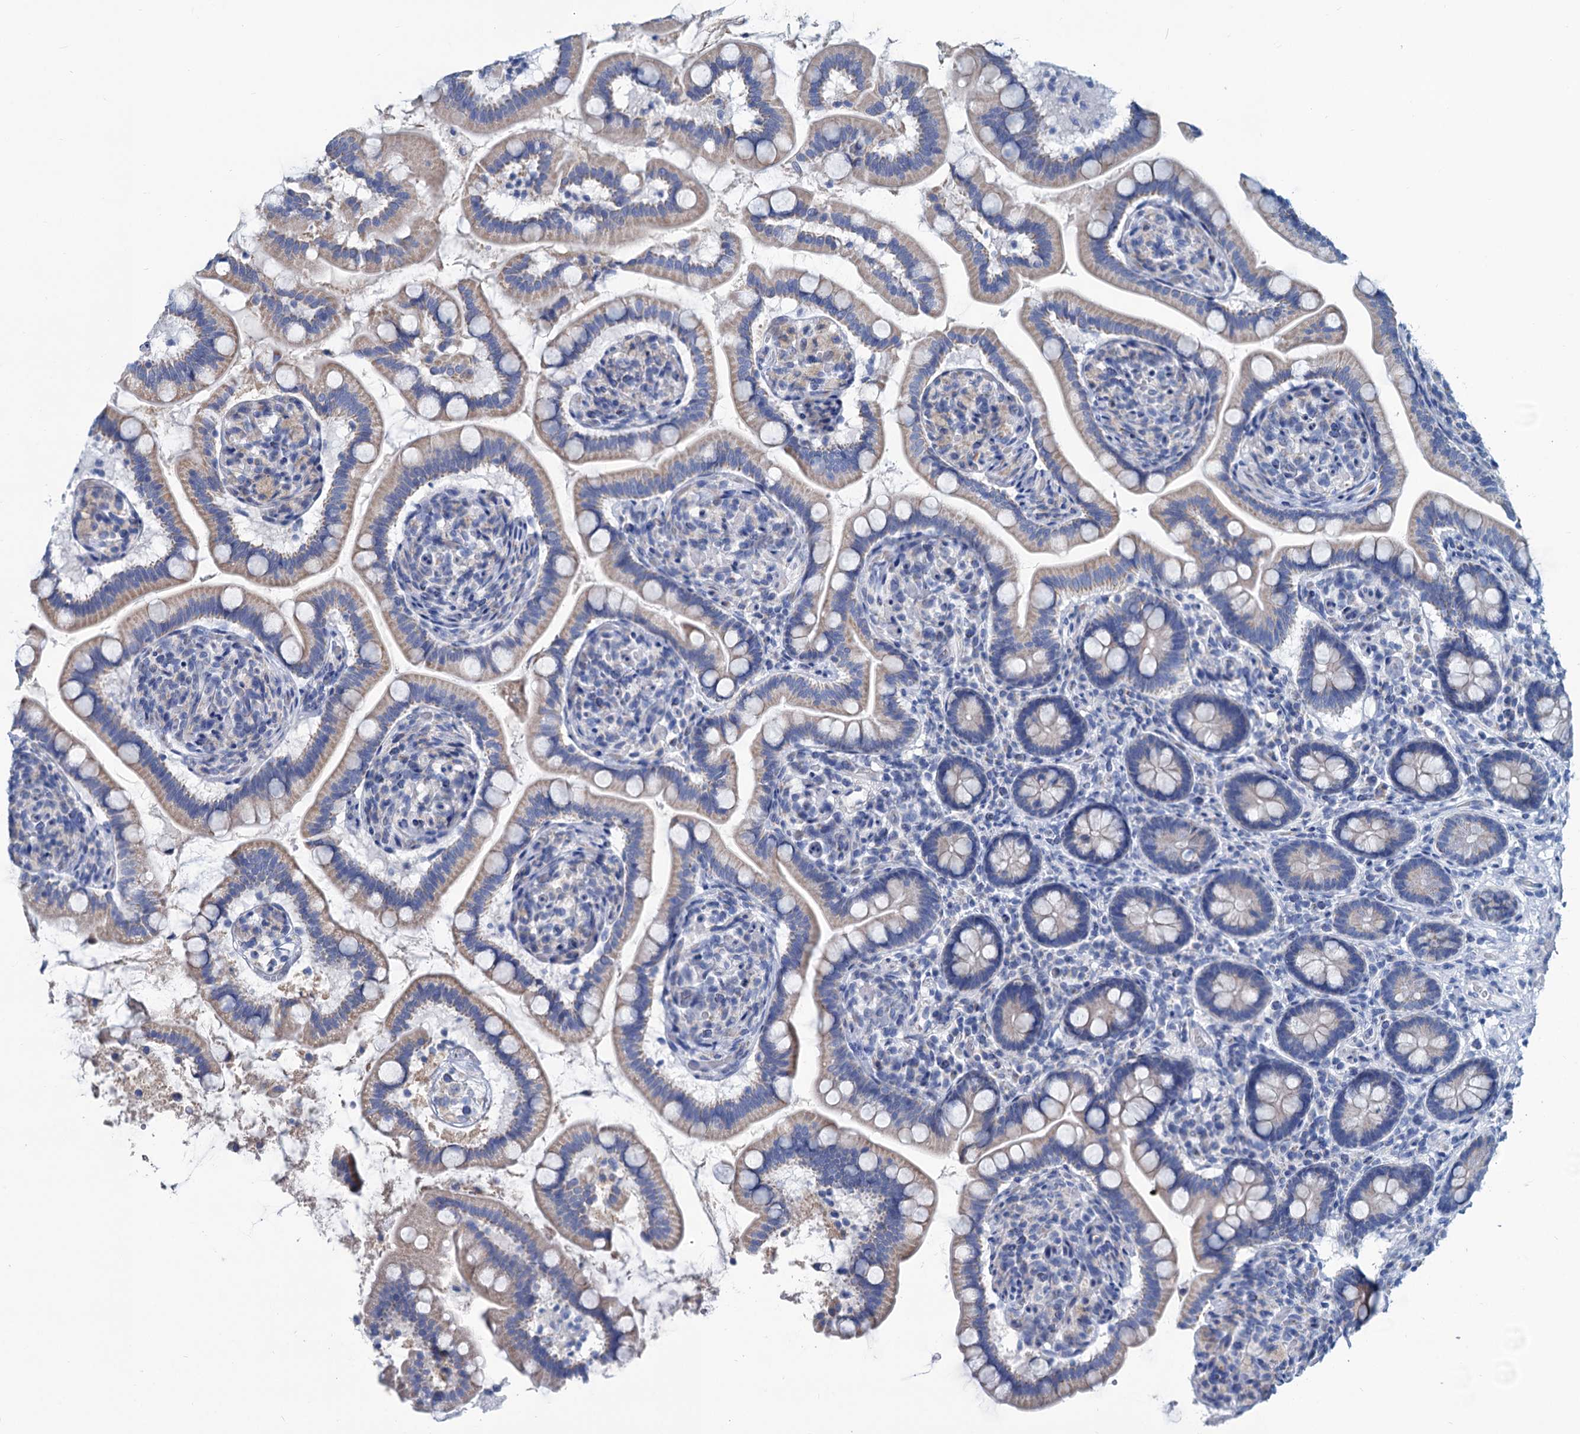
{"staining": {"intensity": "weak", "quantity": "25%-75%", "location": "cytoplasmic/membranous"}, "tissue": "small intestine", "cell_type": "Glandular cells", "image_type": "normal", "snomed": [{"axis": "morphology", "description": "Normal tissue, NOS"}, {"axis": "topography", "description": "Small intestine"}], "caption": "The histopathology image shows immunohistochemical staining of unremarkable small intestine. There is weak cytoplasmic/membranous staining is identified in approximately 25%-75% of glandular cells. Using DAB (3,3'-diaminobenzidine) (brown) and hematoxylin (blue) stains, captured at high magnification using brightfield microscopy.", "gene": "SLC1A3", "patient": {"sex": "female", "age": 64}}